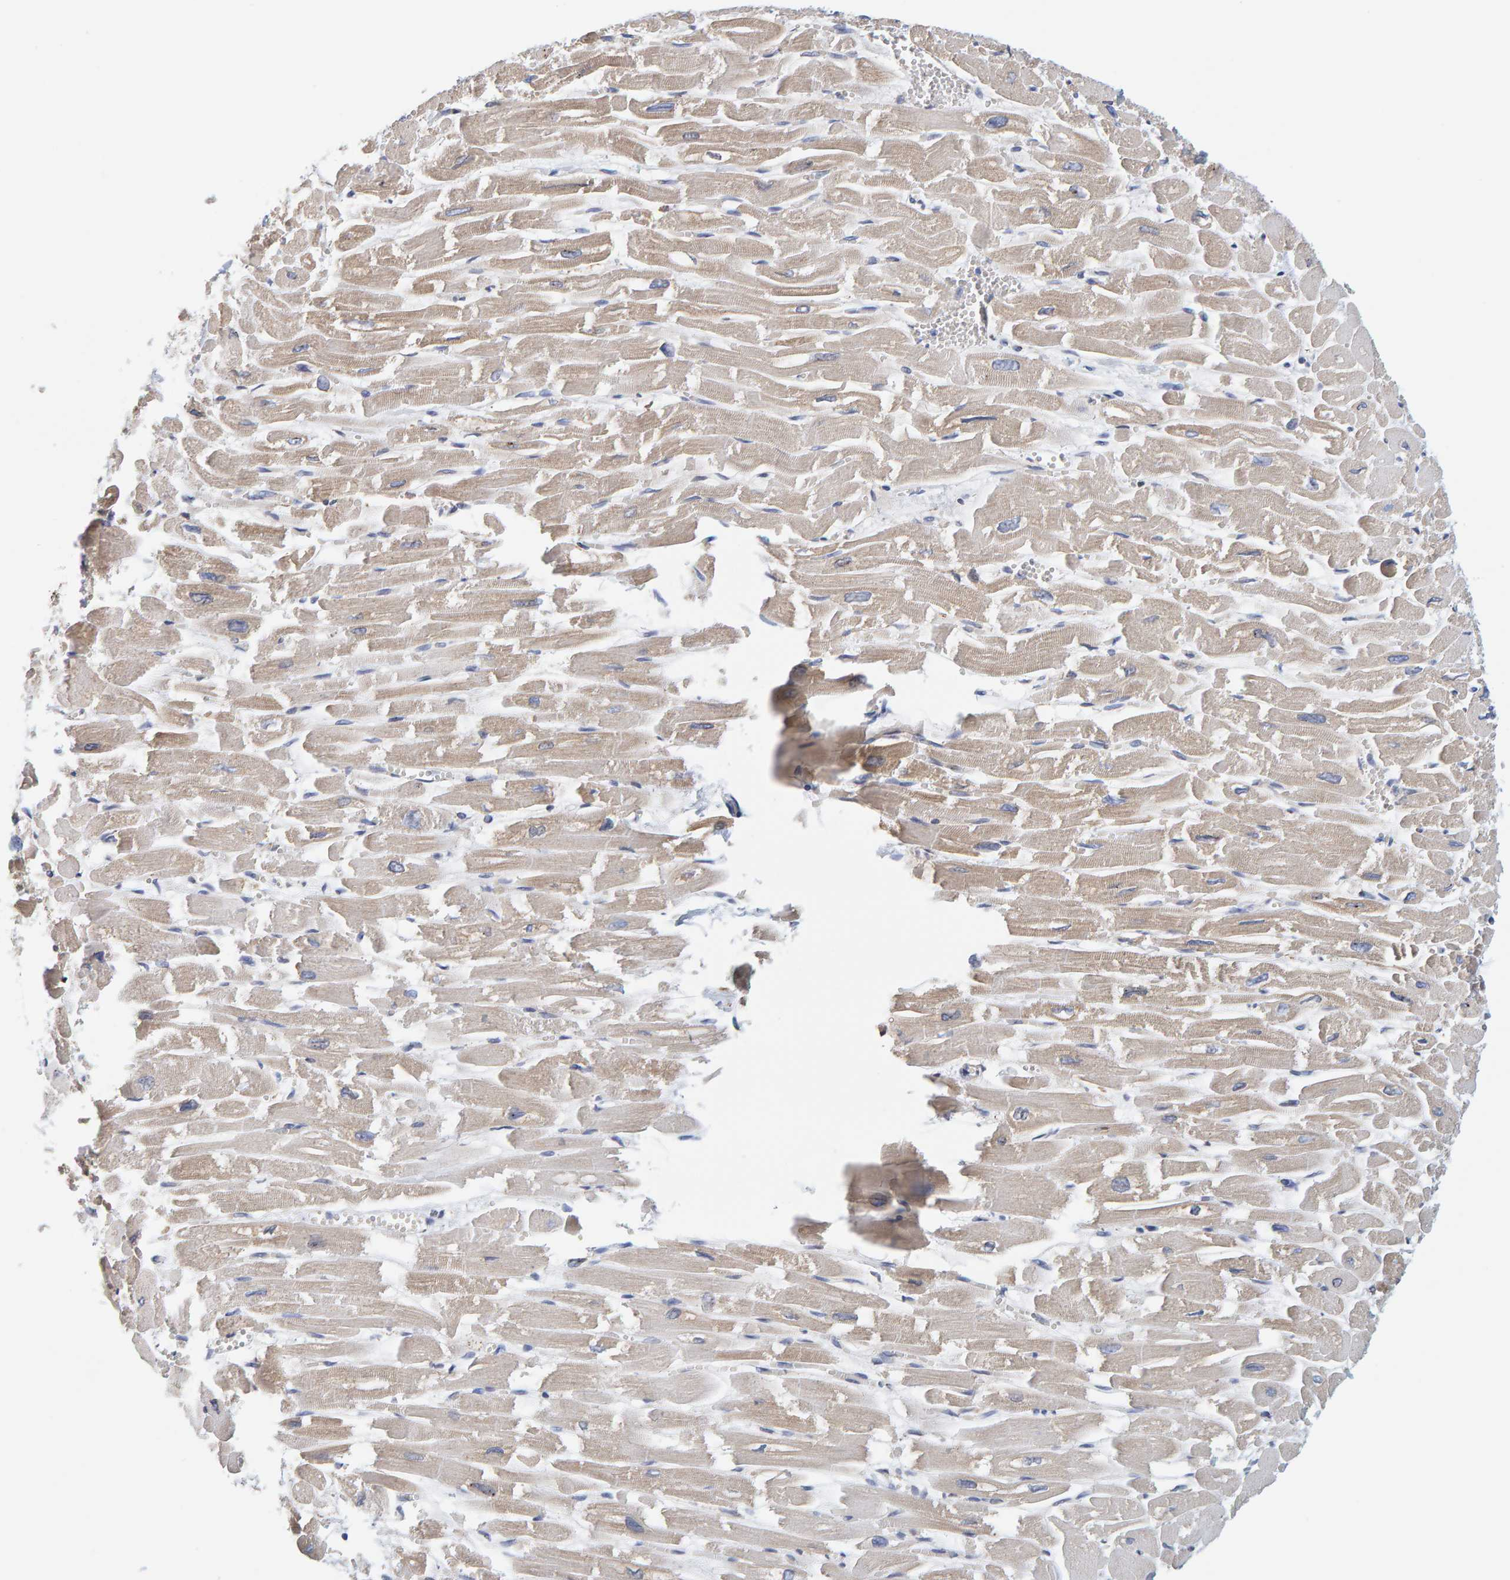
{"staining": {"intensity": "weak", "quantity": "25%-75%", "location": "cytoplasmic/membranous"}, "tissue": "heart muscle", "cell_type": "Cardiomyocytes", "image_type": "normal", "snomed": [{"axis": "morphology", "description": "Normal tissue, NOS"}, {"axis": "topography", "description": "Heart"}], "caption": "Protein expression analysis of benign human heart muscle reveals weak cytoplasmic/membranous positivity in approximately 25%-75% of cardiomyocytes.", "gene": "SGPL1", "patient": {"sex": "male", "age": 54}}